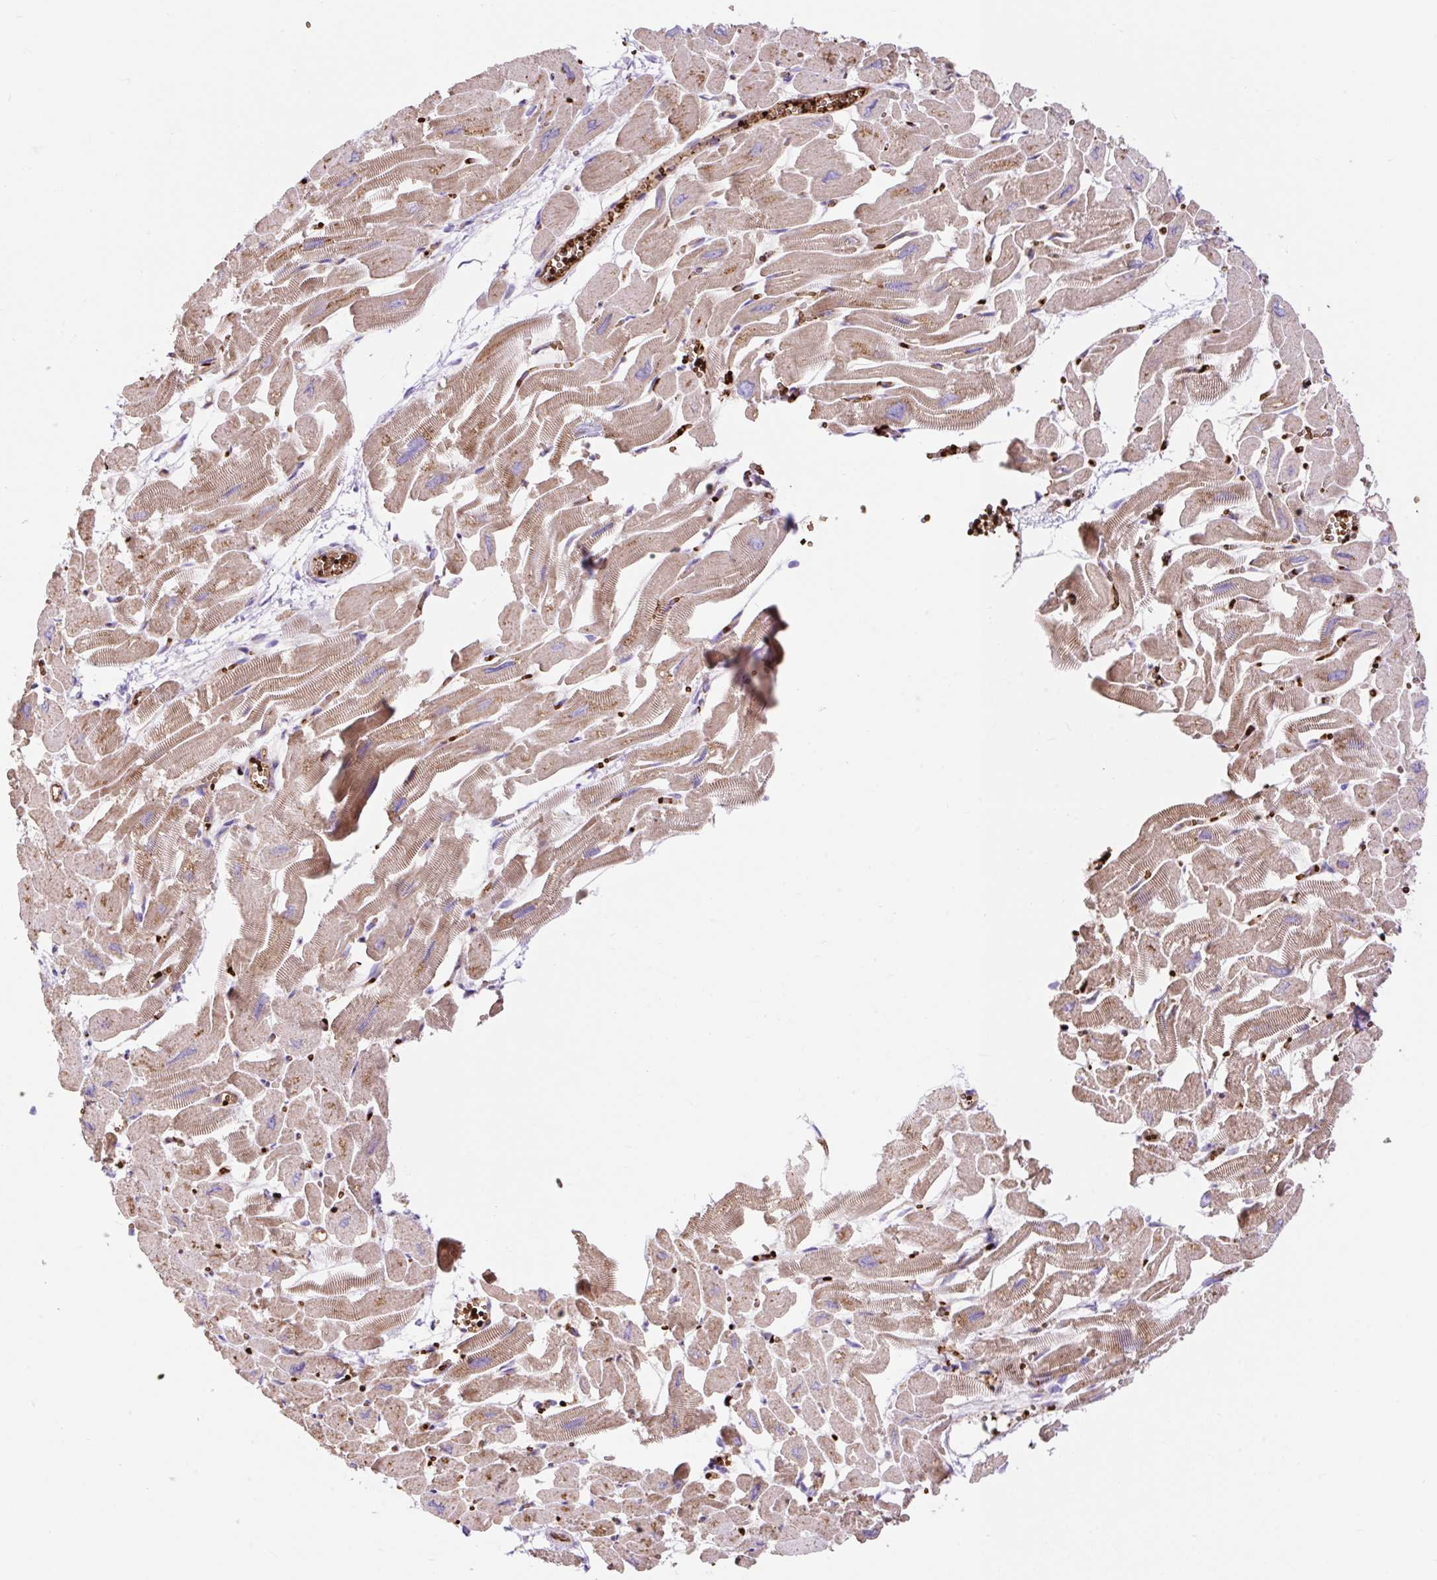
{"staining": {"intensity": "moderate", "quantity": ">75%", "location": "cytoplasmic/membranous"}, "tissue": "heart muscle", "cell_type": "Cardiomyocytes", "image_type": "normal", "snomed": [{"axis": "morphology", "description": "Normal tissue, NOS"}, {"axis": "topography", "description": "Heart"}], "caption": "Human heart muscle stained with a brown dye shows moderate cytoplasmic/membranous positive positivity in about >75% of cardiomyocytes.", "gene": "HIP1R", "patient": {"sex": "male", "age": 54}}